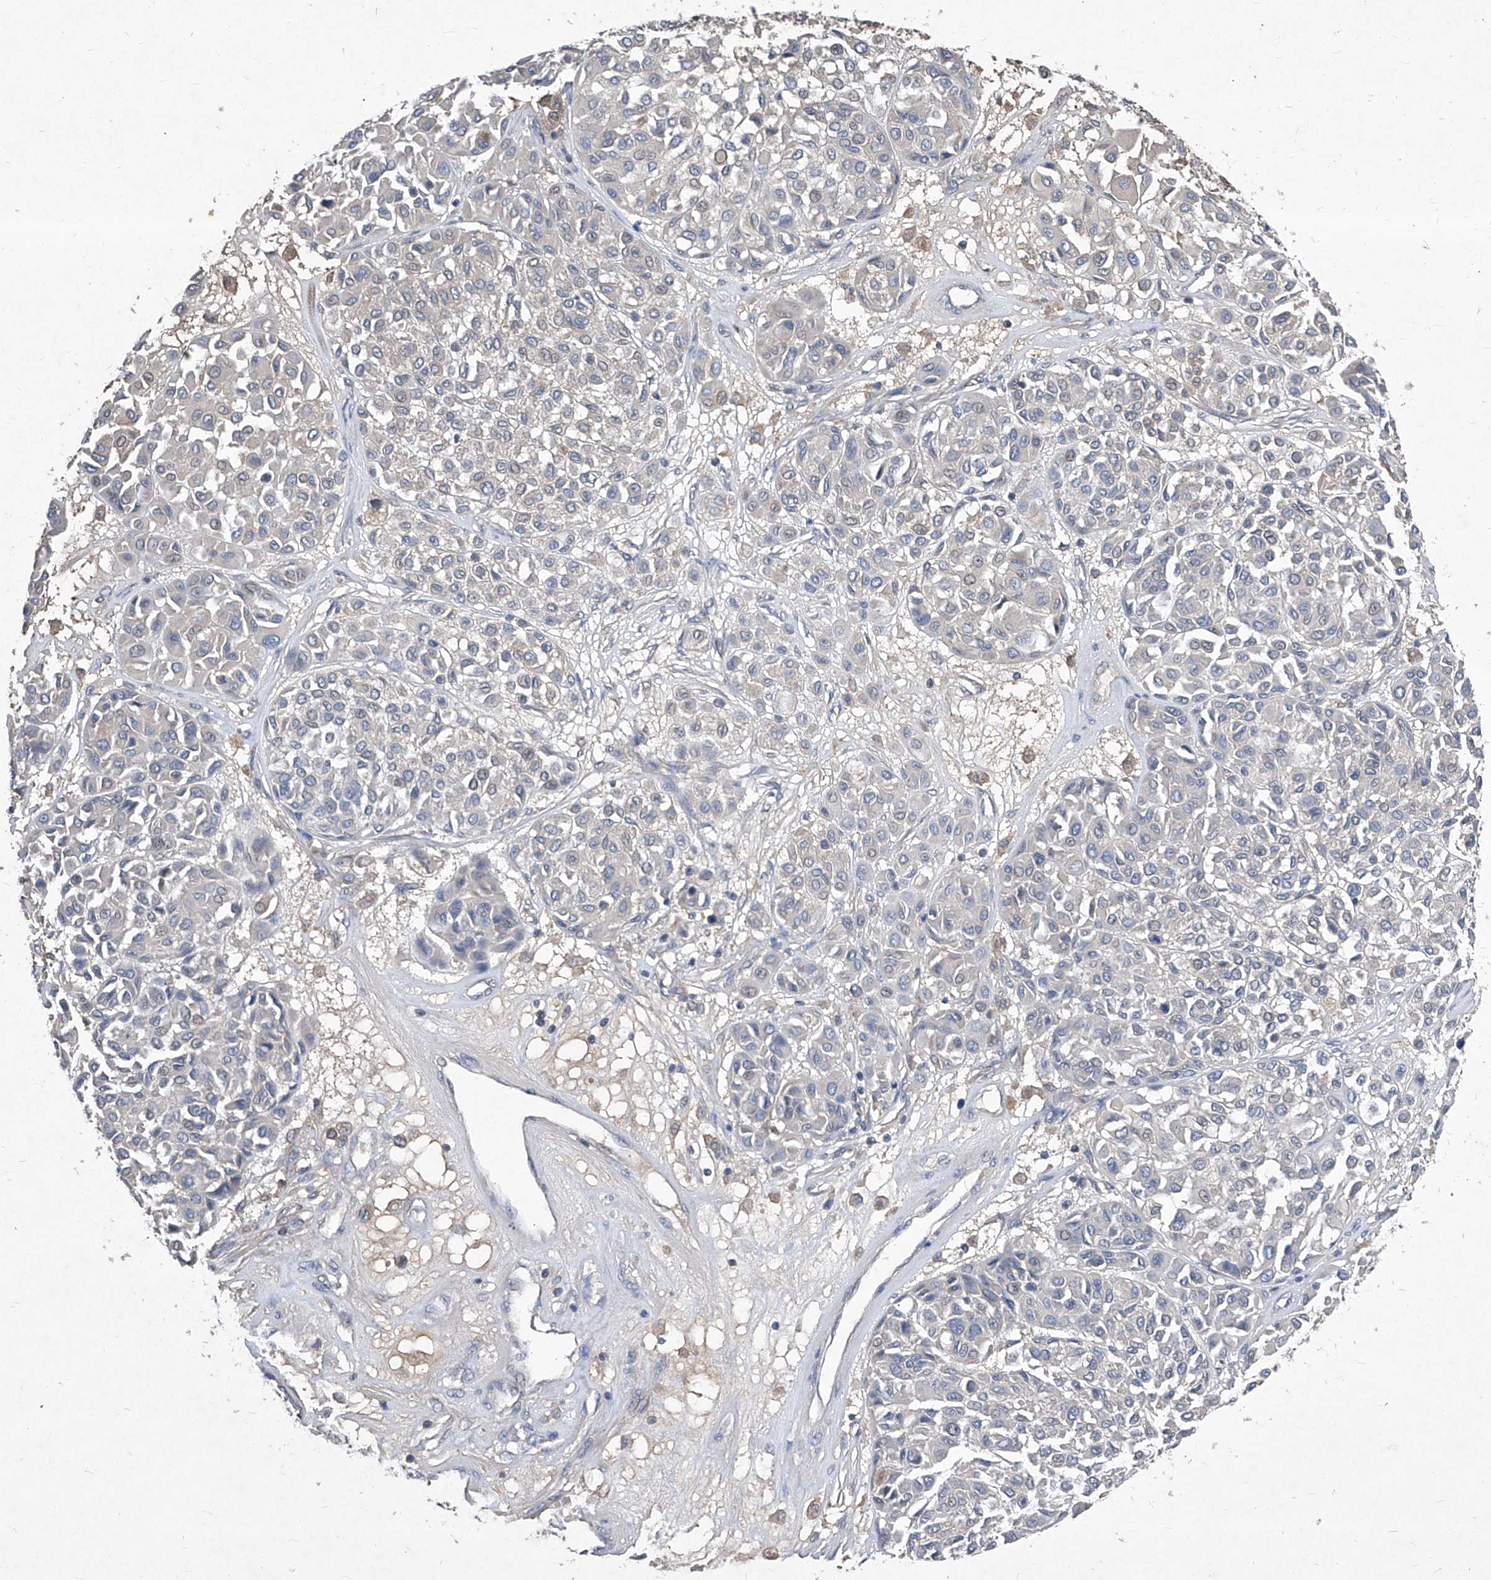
{"staining": {"intensity": "negative", "quantity": "none", "location": "none"}, "tissue": "melanoma", "cell_type": "Tumor cells", "image_type": "cancer", "snomed": [{"axis": "morphology", "description": "Malignant melanoma, Metastatic site"}, {"axis": "topography", "description": "Soft tissue"}], "caption": "Immunohistochemistry (IHC) histopathology image of melanoma stained for a protein (brown), which exhibits no staining in tumor cells.", "gene": "SYNGR1", "patient": {"sex": "male", "age": 41}}